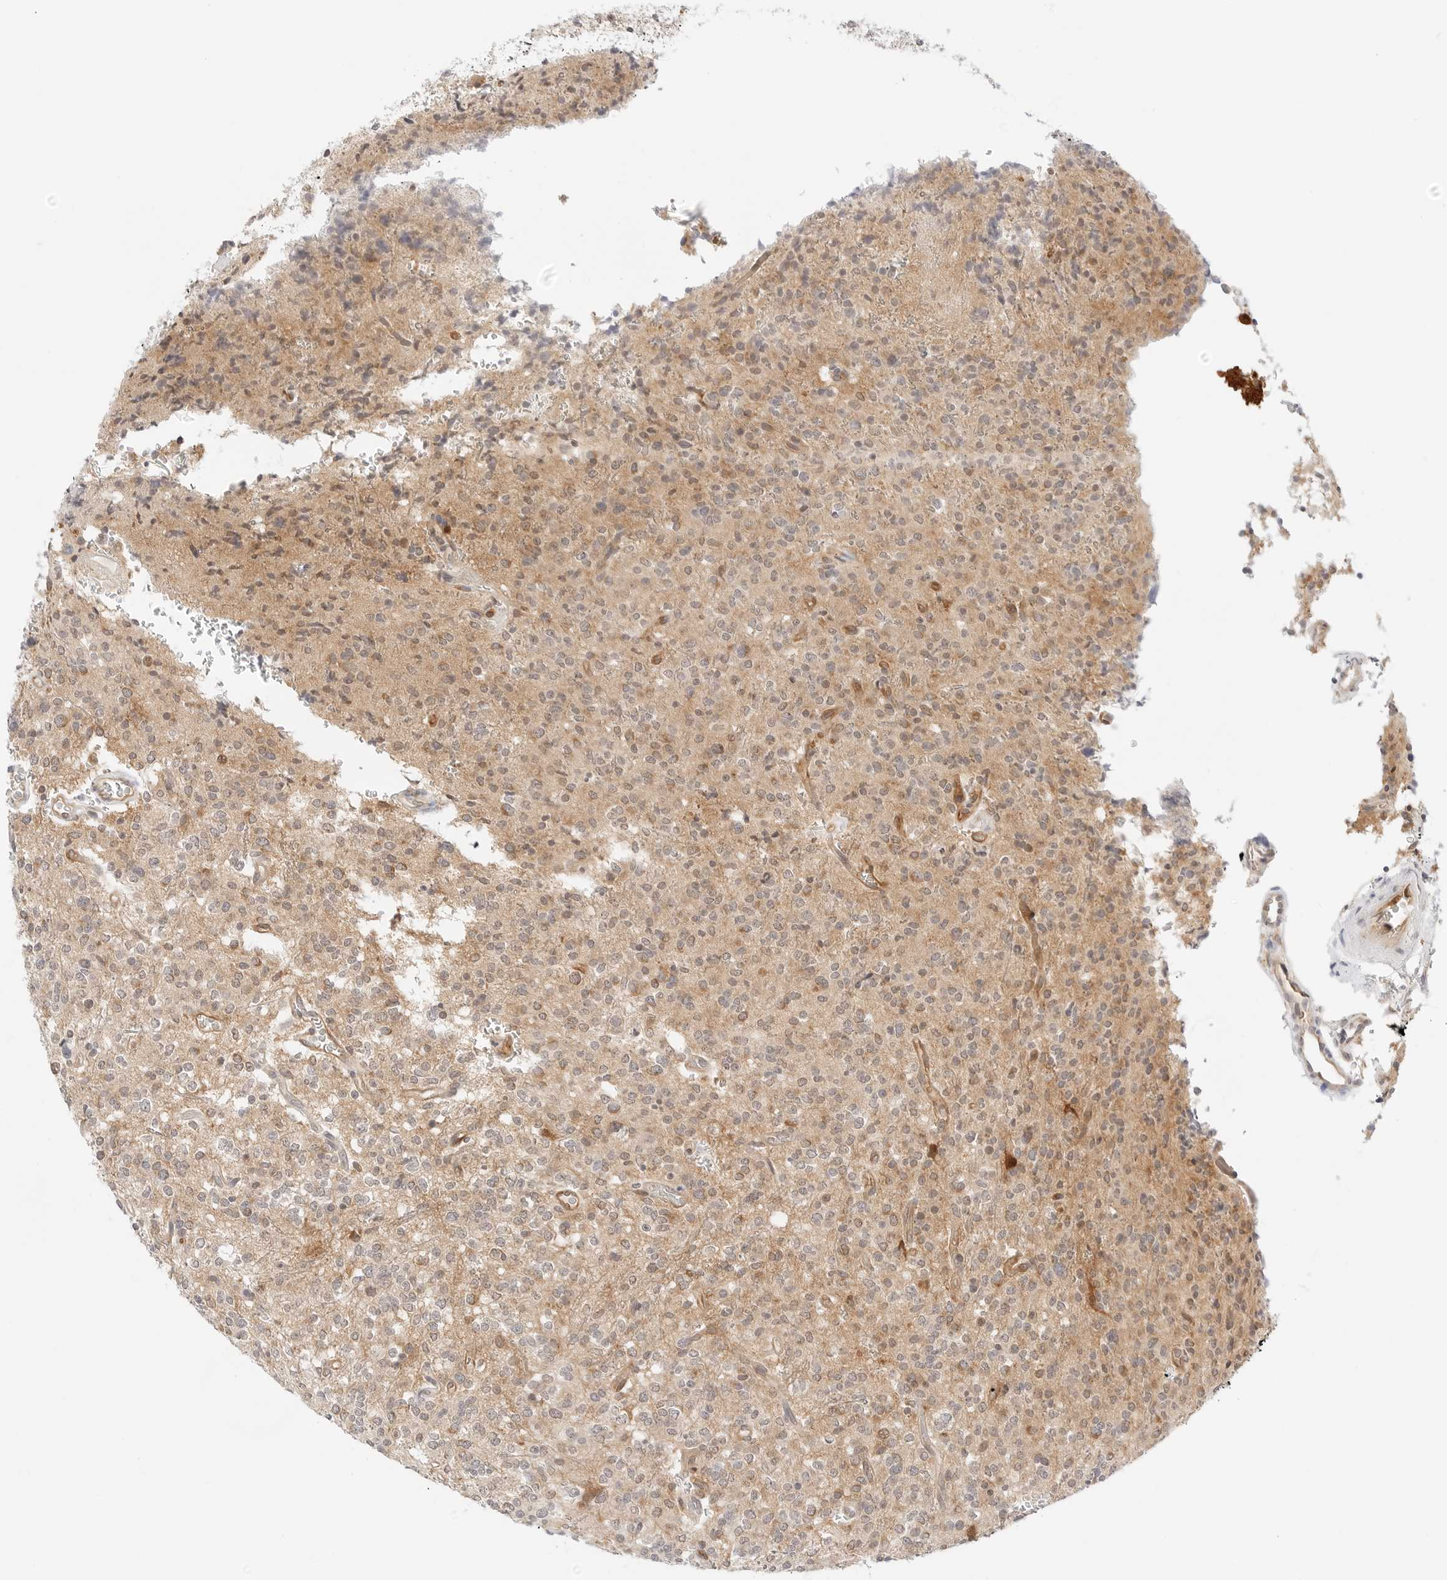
{"staining": {"intensity": "weak", "quantity": "<25%", "location": "cytoplasmic/membranous"}, "tissue": "glioma", "cell_type": "Tumor cells", "image_type": "cancer", "snomed": [{"axis": "morphology", "description": "Glioma, malignant, High grade"}, {"axis": "topography", "description": "Brain"}], "caption": "Tumor cells are negative for brown protein staining in malignant glioma (high-grade). The staining is performed using DAB brown chromogen with nuclei counter-stained in using hematoxylin.", "gene": "ERO1B", "patient": {"sex": "male", "age": 34}}